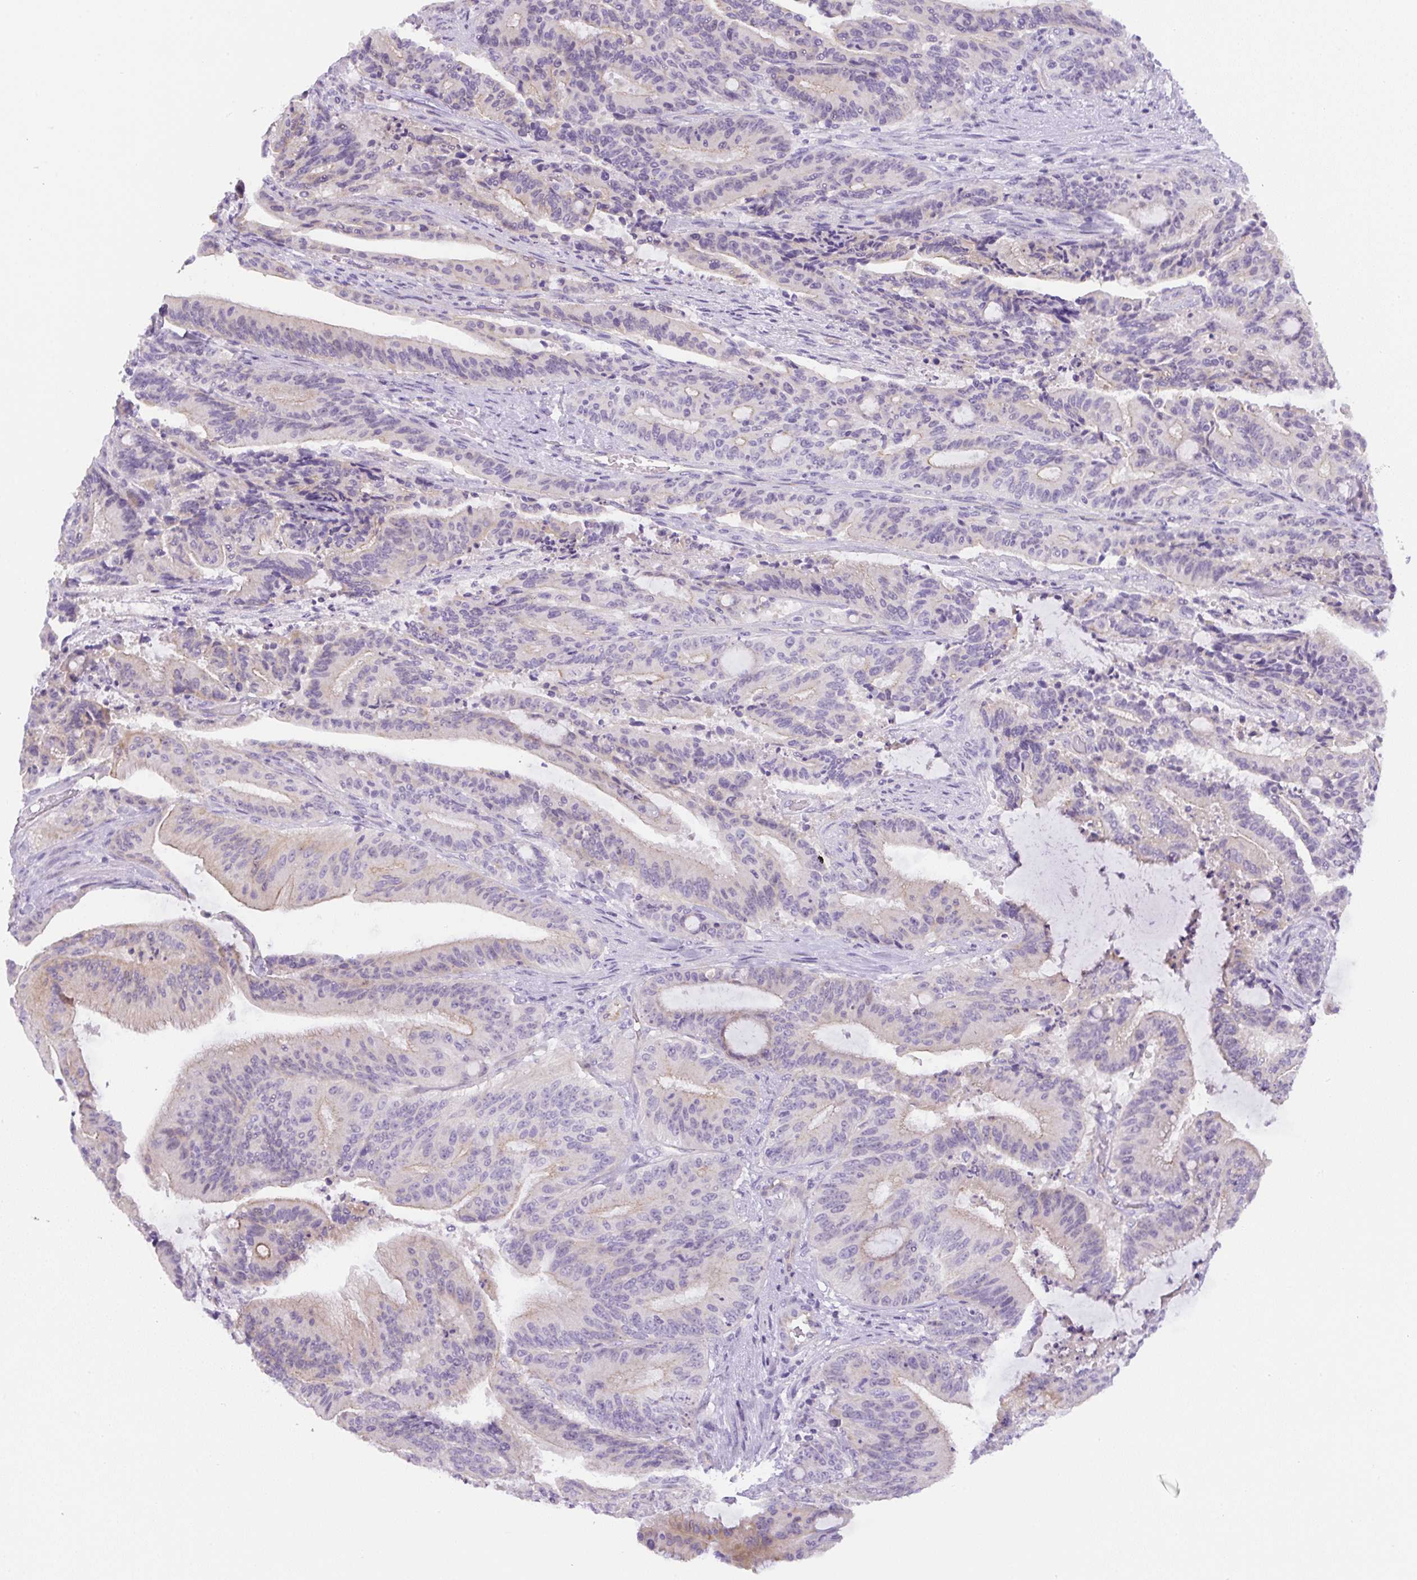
{"staining": {"intensity": "weak", "quantity": "<25%", "location": "cytoplasmic/membranous"}, "tissue": "liver cancer", "cell_type": "Tumor cells", "image_type": "cancer", "snomed": [{"axis": "morphology", "description": "Normal tissue, NOS"}, {"axis": "morphology", "description": "Cholangiocarcinoma"}, {"axis": "topography", "description": "Liver"}, {"axis": "topography", "description": "Peripheral nerve tissue"}], "caption": "Immunohistochemistry (IHC) photomicrograph of neoplastic tissue: liver cancer stained with DAB (3,3'-diaminobenzidine) shows no significant protein positivity in tumor cells.", "gene": "ADAMTS19", "patient": {"sex": "female", "age": 73}}